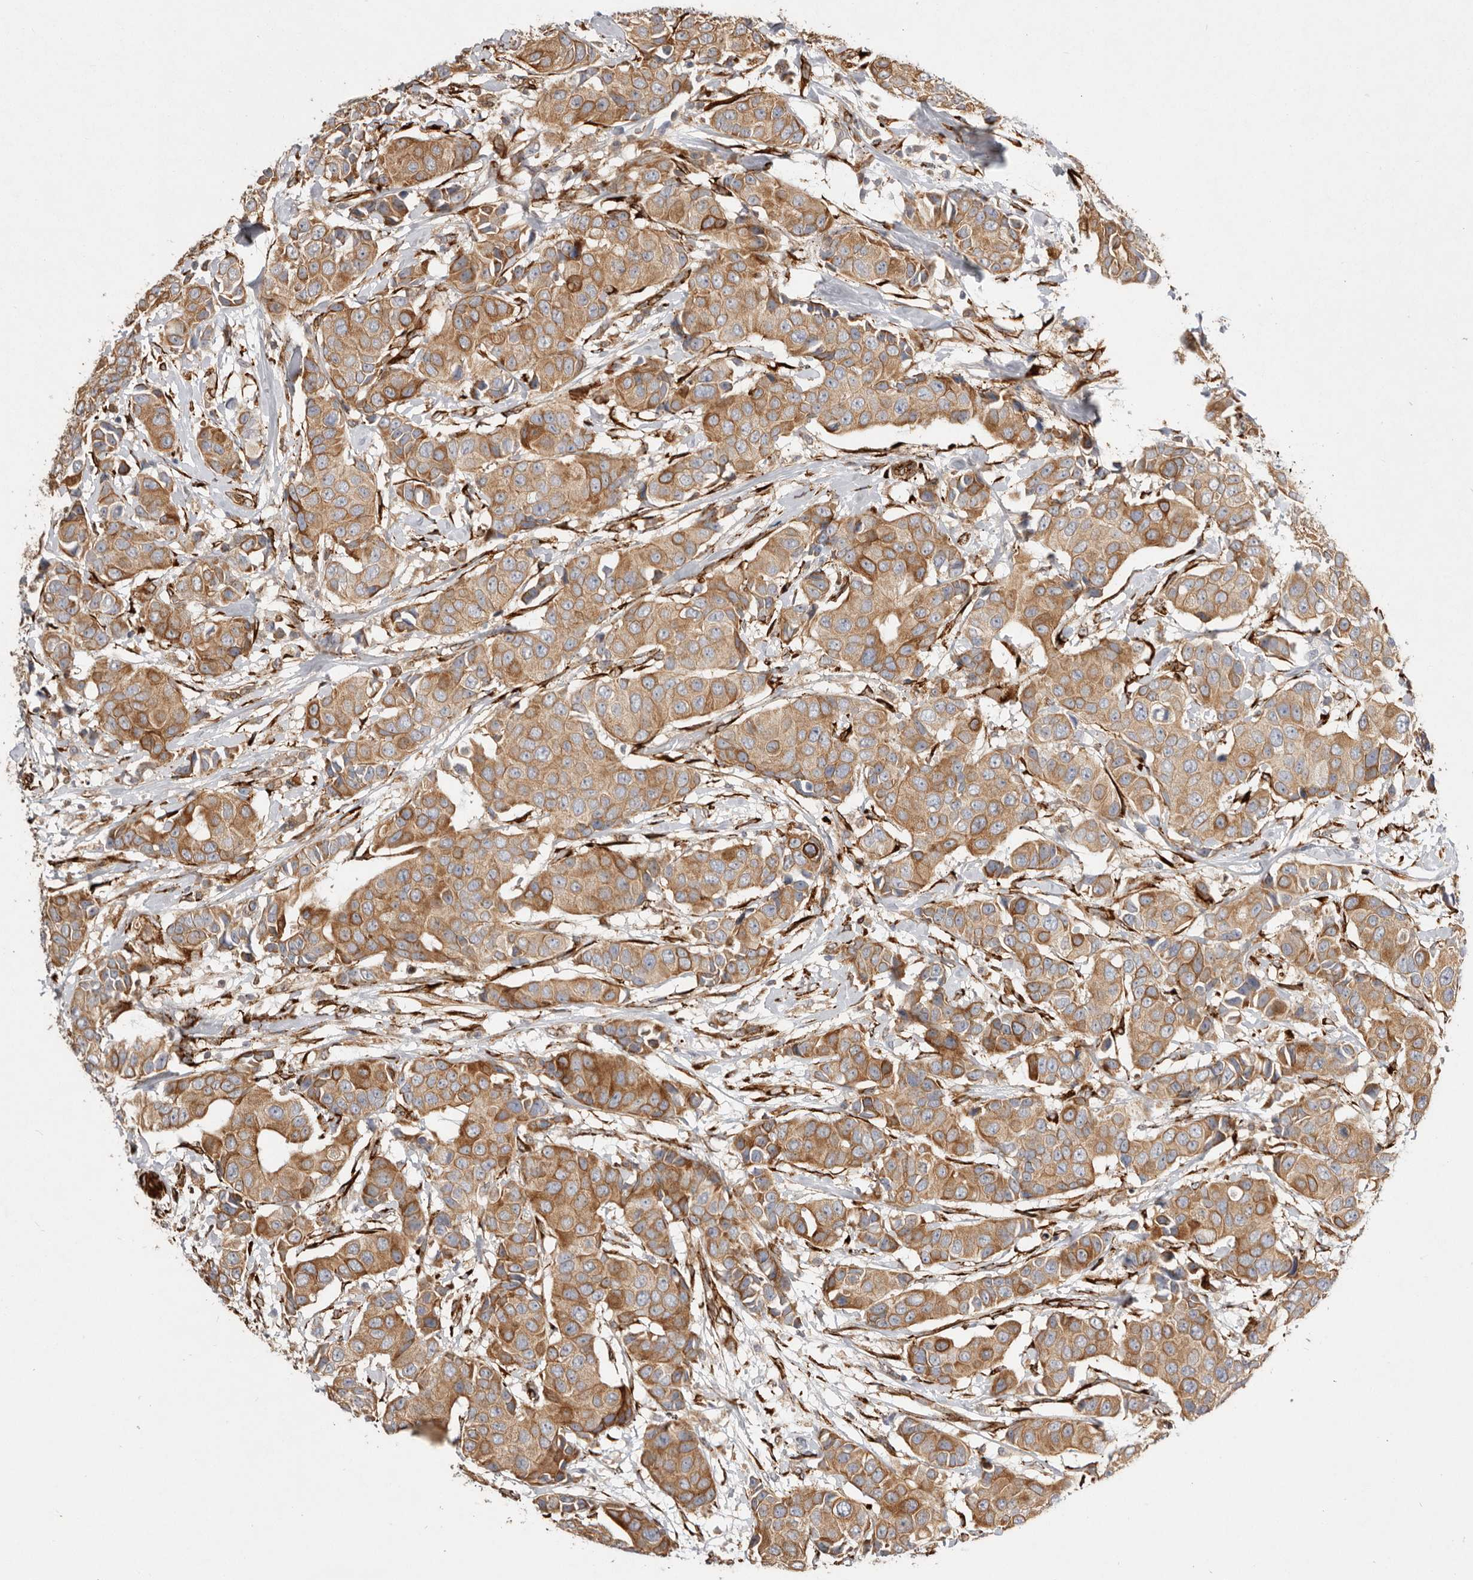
{"staining": {"intensity": "moderate", "quantity": ">75%", "location": "cytoplasmic/membranous"}, "tissue": "breast cancer", "cell_type": "Tumor cells", "image_type": "cancer", "snomed": [{"axis": "morphology", "description": "Normal tissue, NOS"}, {"axis": "morphology", "description": "Duct carcinoma"}, {"axis": "topography", "description": "Breast"}], "caption": "Moderate cytoplasmic/membranous staining for a protein is identified in about >75% of tumor cells of infiltrating ductal carcinoma (breast) using immunohistochemistry.", "gene": "WDTC1", "patient": {"sex": "female", "age": 39}}